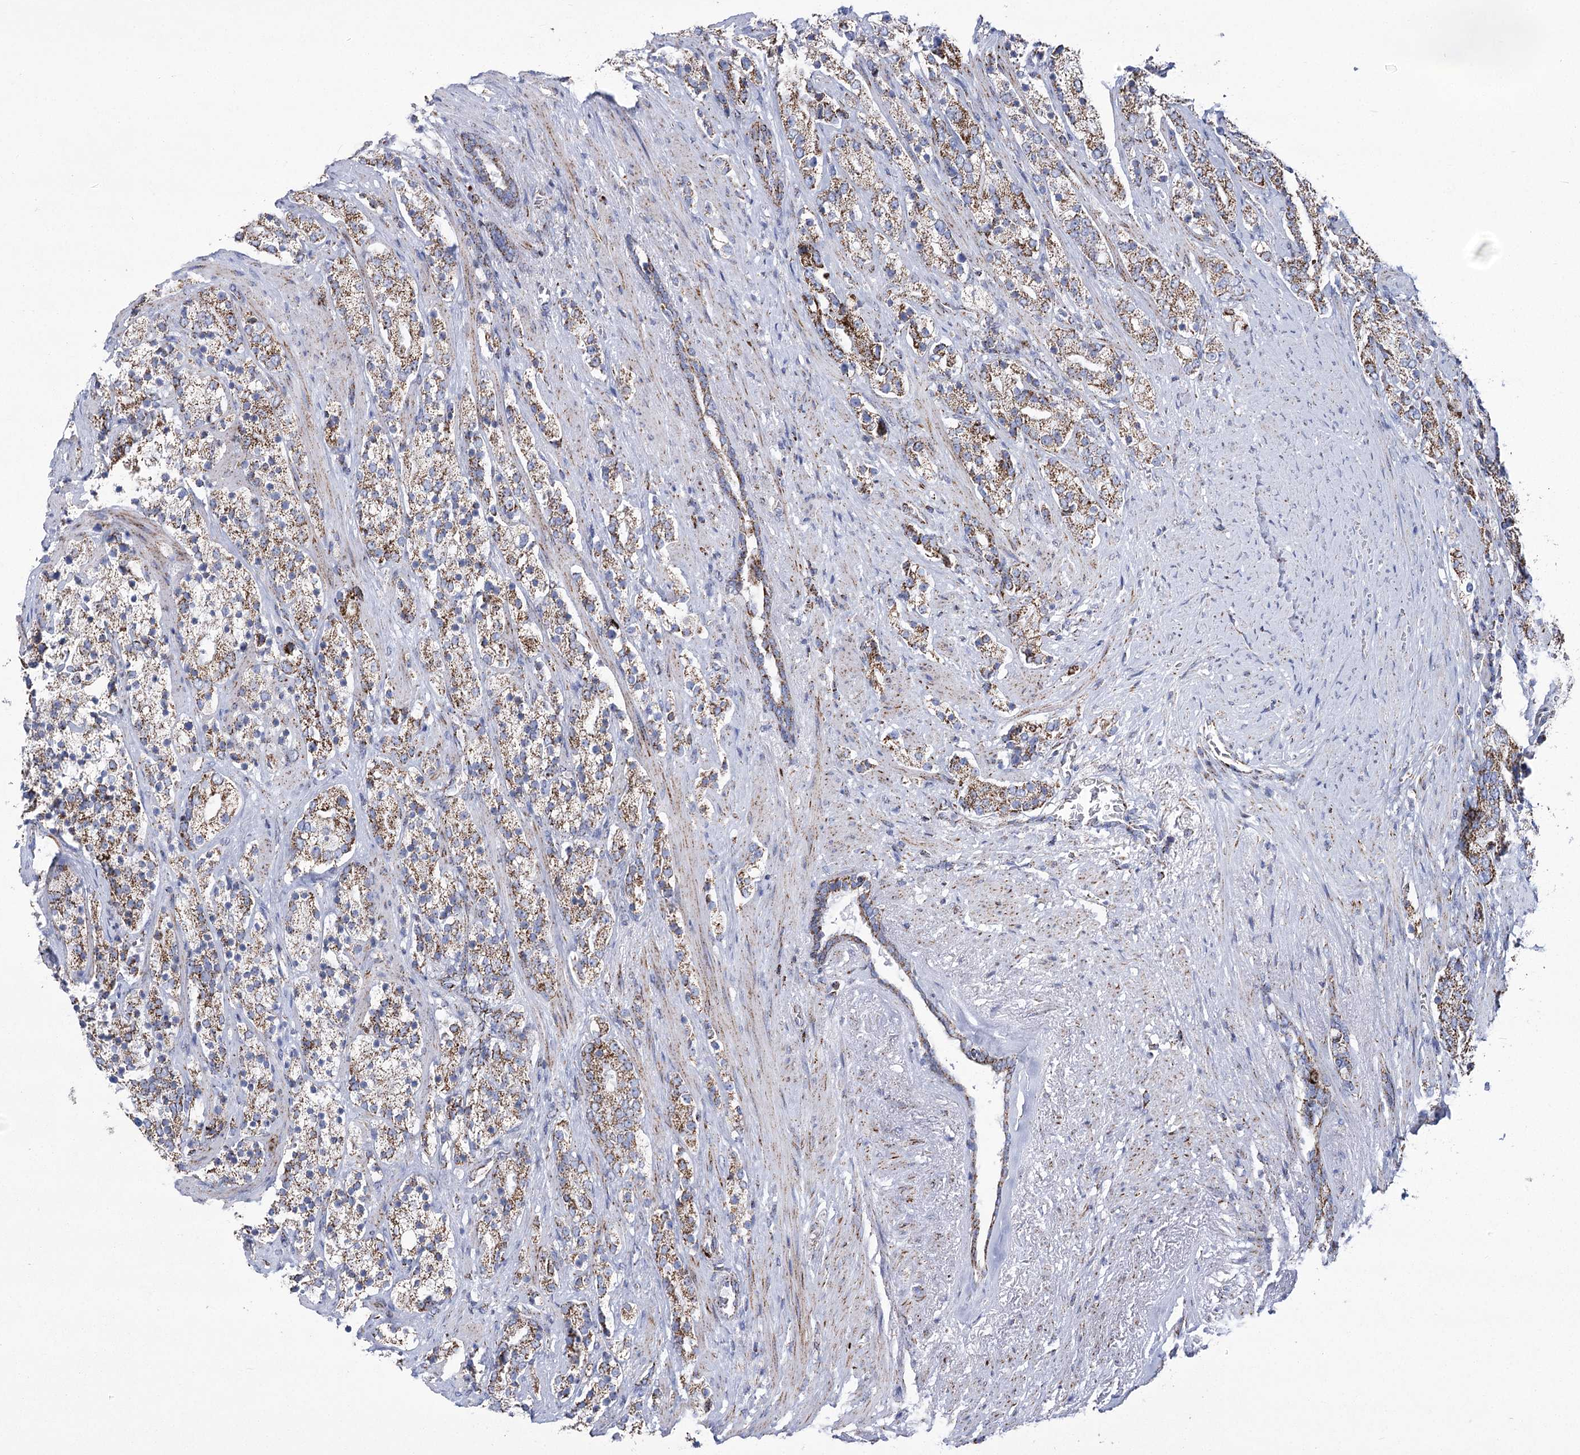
{"staining": {"intensity": "strong", "quantity": ">75%", "location": "cytoplasmic/membranous"}, "tissue": "prostate cancer", "cell_type": "Tumor cells", "image_type": "cancer", "snomed": [{"axis": "morphology", "description": "Adenocarcinoma, High grade"}, {"axis": "topography", "description": "Prostate"}], "caption": "Approximately >75% of tumor cells in human prostate cancer exhibit strong cytoplasmic/membranous protein staining as visualized by brown immunohistochemical staining.", "gene": "PDHB", "patient": {"sex": "male", "age": 71}}